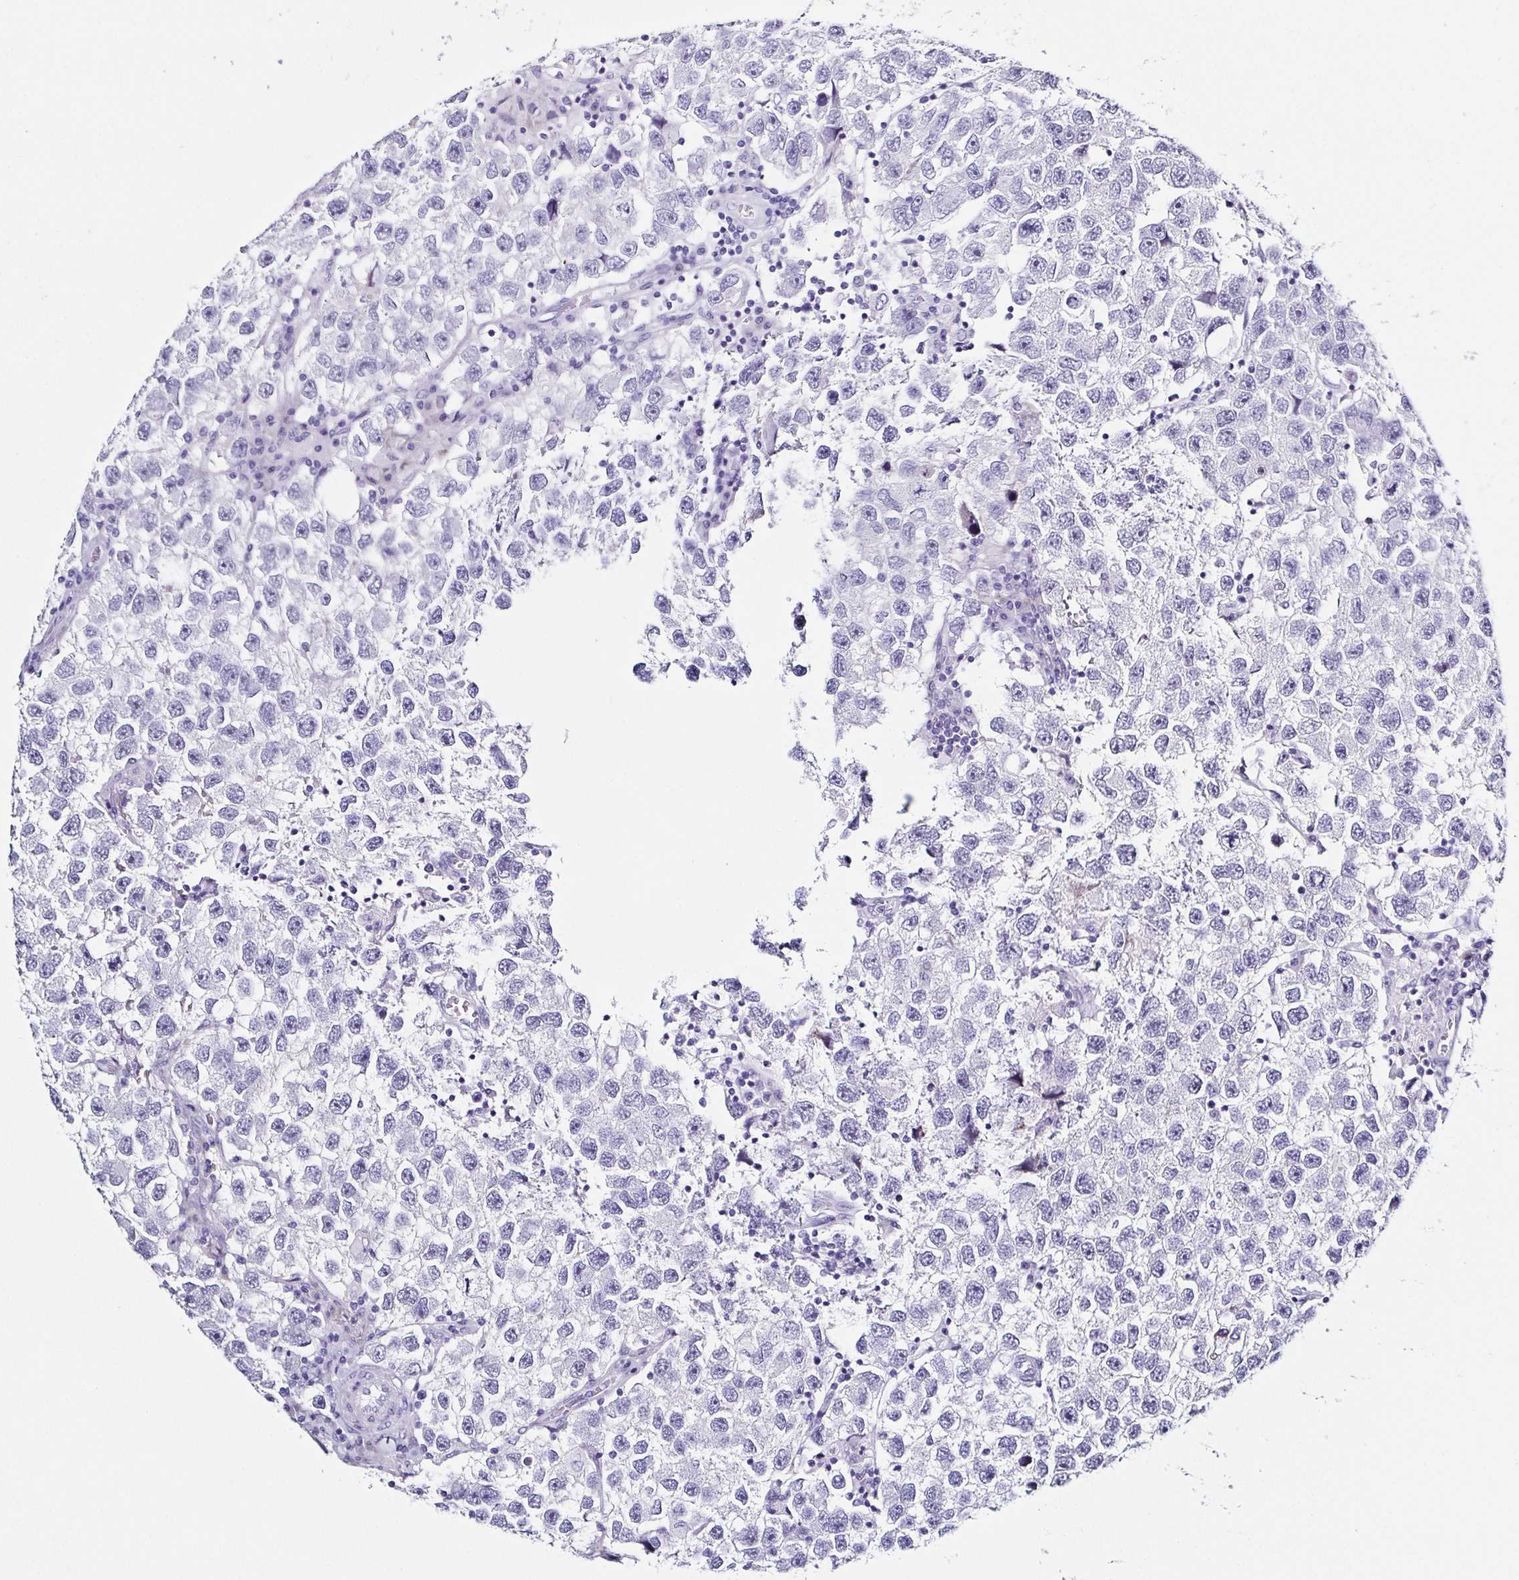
{"staining": {"intensity": "negative", "quantity": "none", "location": "none"}, "tissue": "testis cancer", "cell_type": "Tumor cells", "image_type": "cancer", "snomed": [{"axis": "morphology", "description": "Seminoma, NOS"}, {"axis": "topography", "description": "Testis"}], "caption": "Tumor cells are negative for brown protein staining in testis seminoma.", "gene": "TNNT2", "patient": {"sex": "male", "age": 26}}